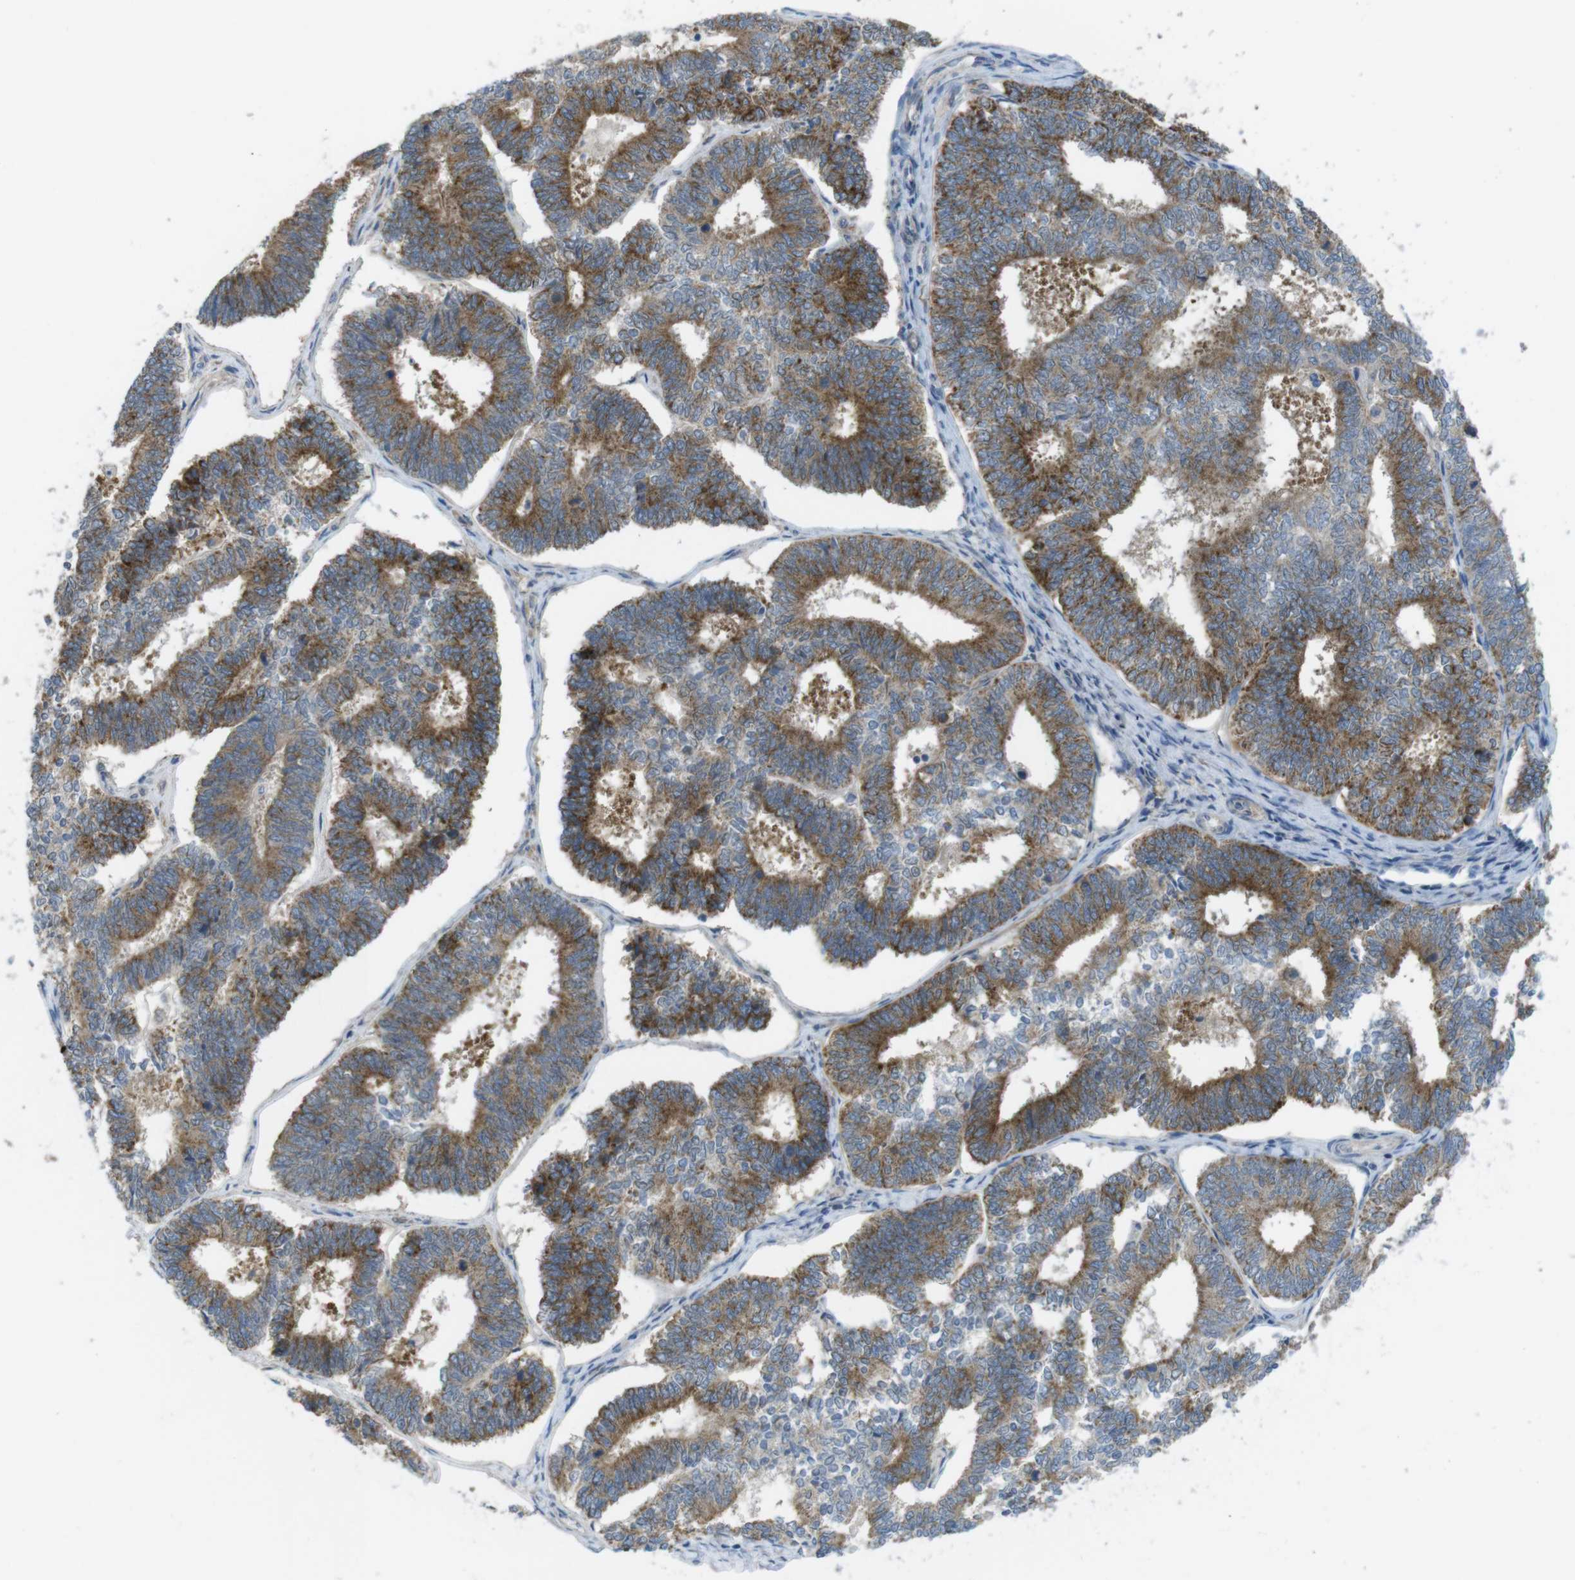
{"staining": {"intensity": "strong", "quantity": ">75%", "location": "cytoplasmic/membranous"}, "tissue": "endometrial cancer", "cell_type": "Tumor cells", "image_type": "cancer", "snomed": [{"axis": "morphology", "description": "Adenocarcinoma, NOS"}, {"axis": "topography", "description": "Endometrium"}], "caption": "Approximately >75% of tumor cells in endometrial cancer (adenocarcinoma) demonstrate strong cytoplasmic/membranous protein staining as visualized by brown immunohistochemical staining.", "gene": "MTHFD1", "patient": {"sex": "female", "age": 70}}